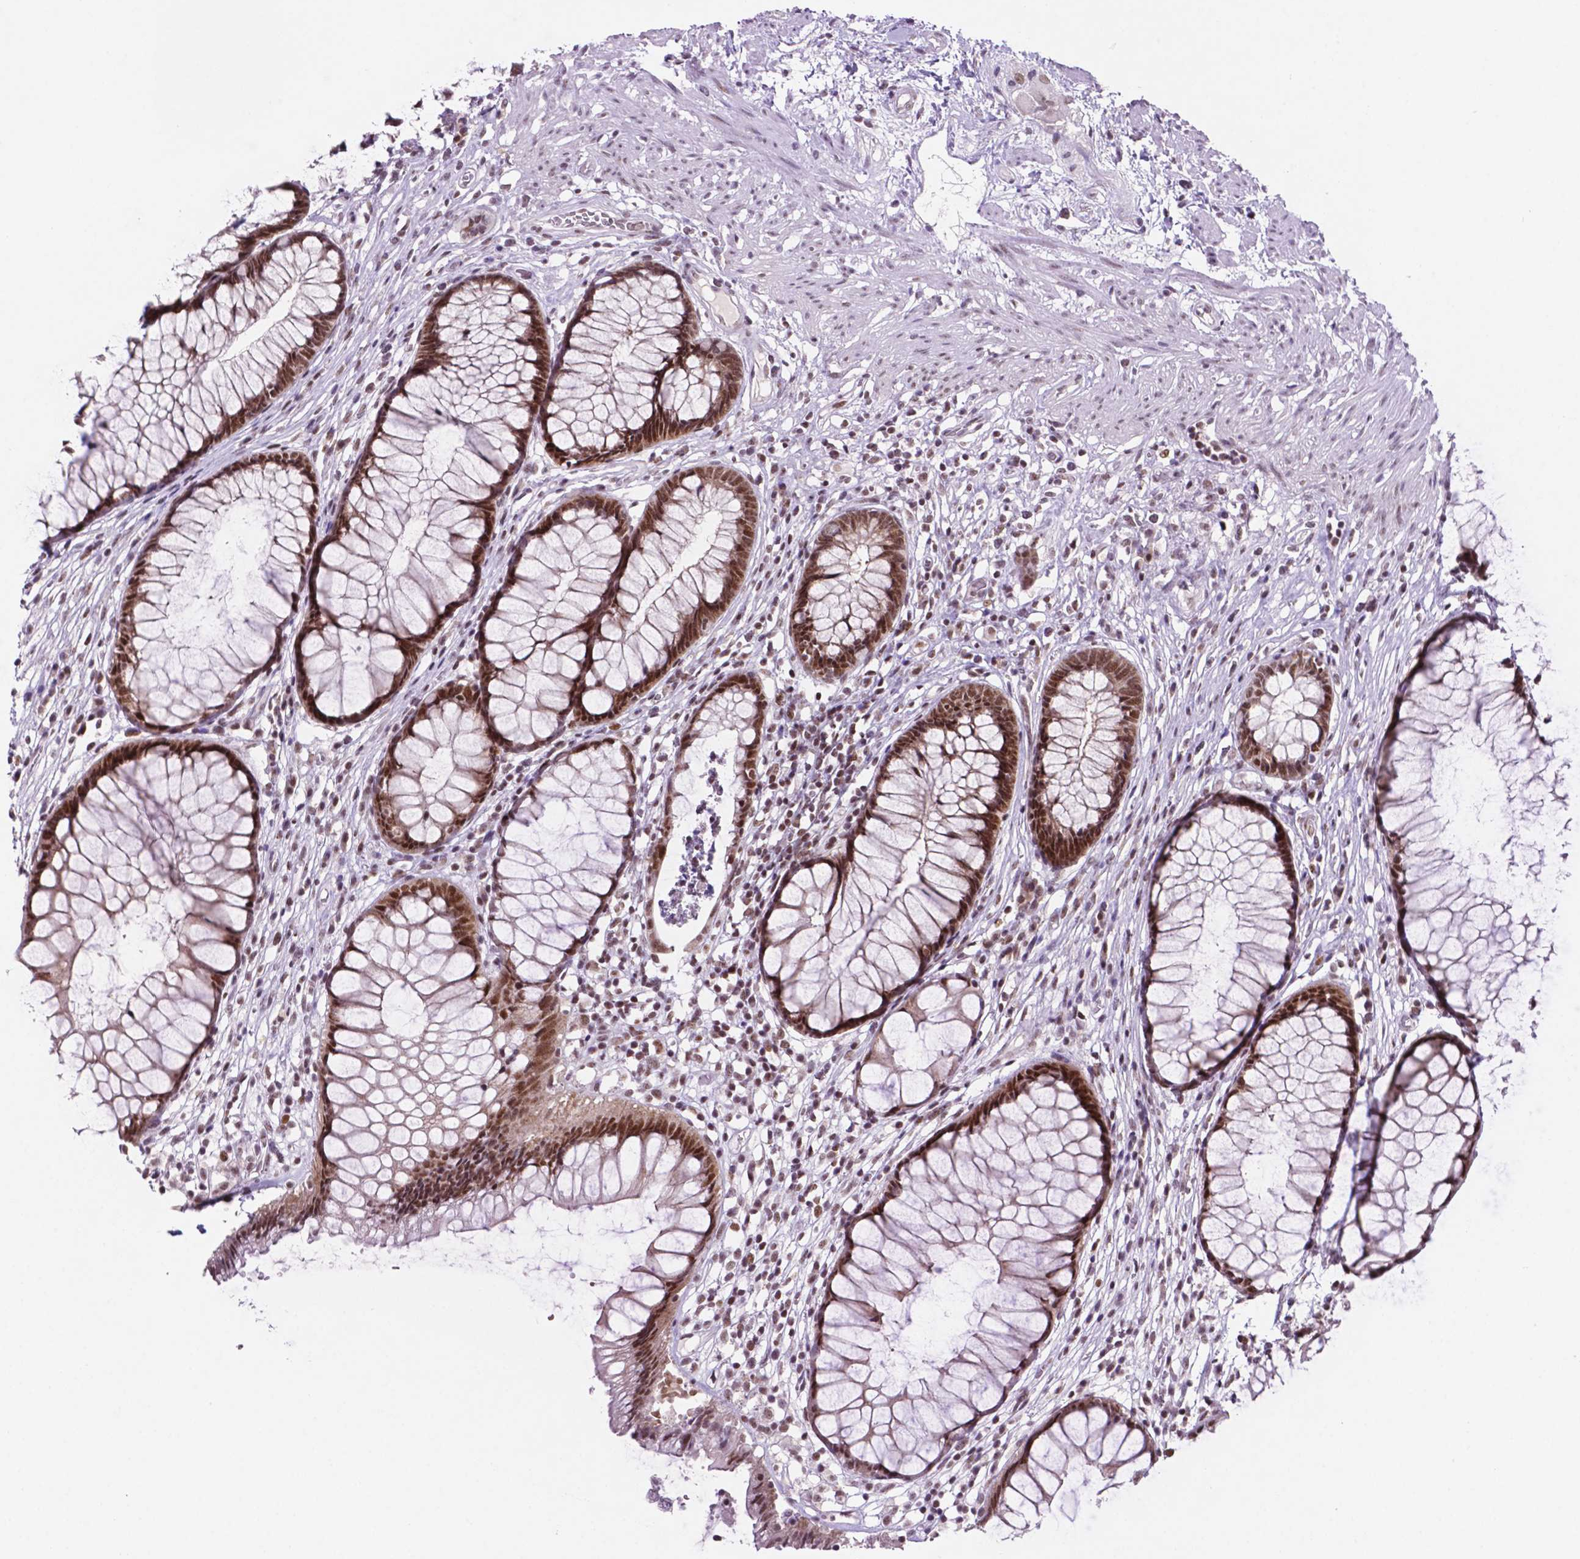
{"staining": {"intensity": "strong", "quantity": ">75%", "location": "nuclear"}, "tissue": "rectum", "cell_type": "Glandular cells", "image_type": "normal", "snomed": [{"axis": "morphology", "description": "Normal tissue, NOS"}, {"axis": "topography", "description": "Smooth muscle"}, {"axis": "topography", "description": "Rectum"}], "caption": "Glandular cells reveal high levels of strong nuclear expression in approximately >75% of cells in unremarkable rectum.", "gene": "NCOR1", "patient": {"sex": "male", "age": 53}}